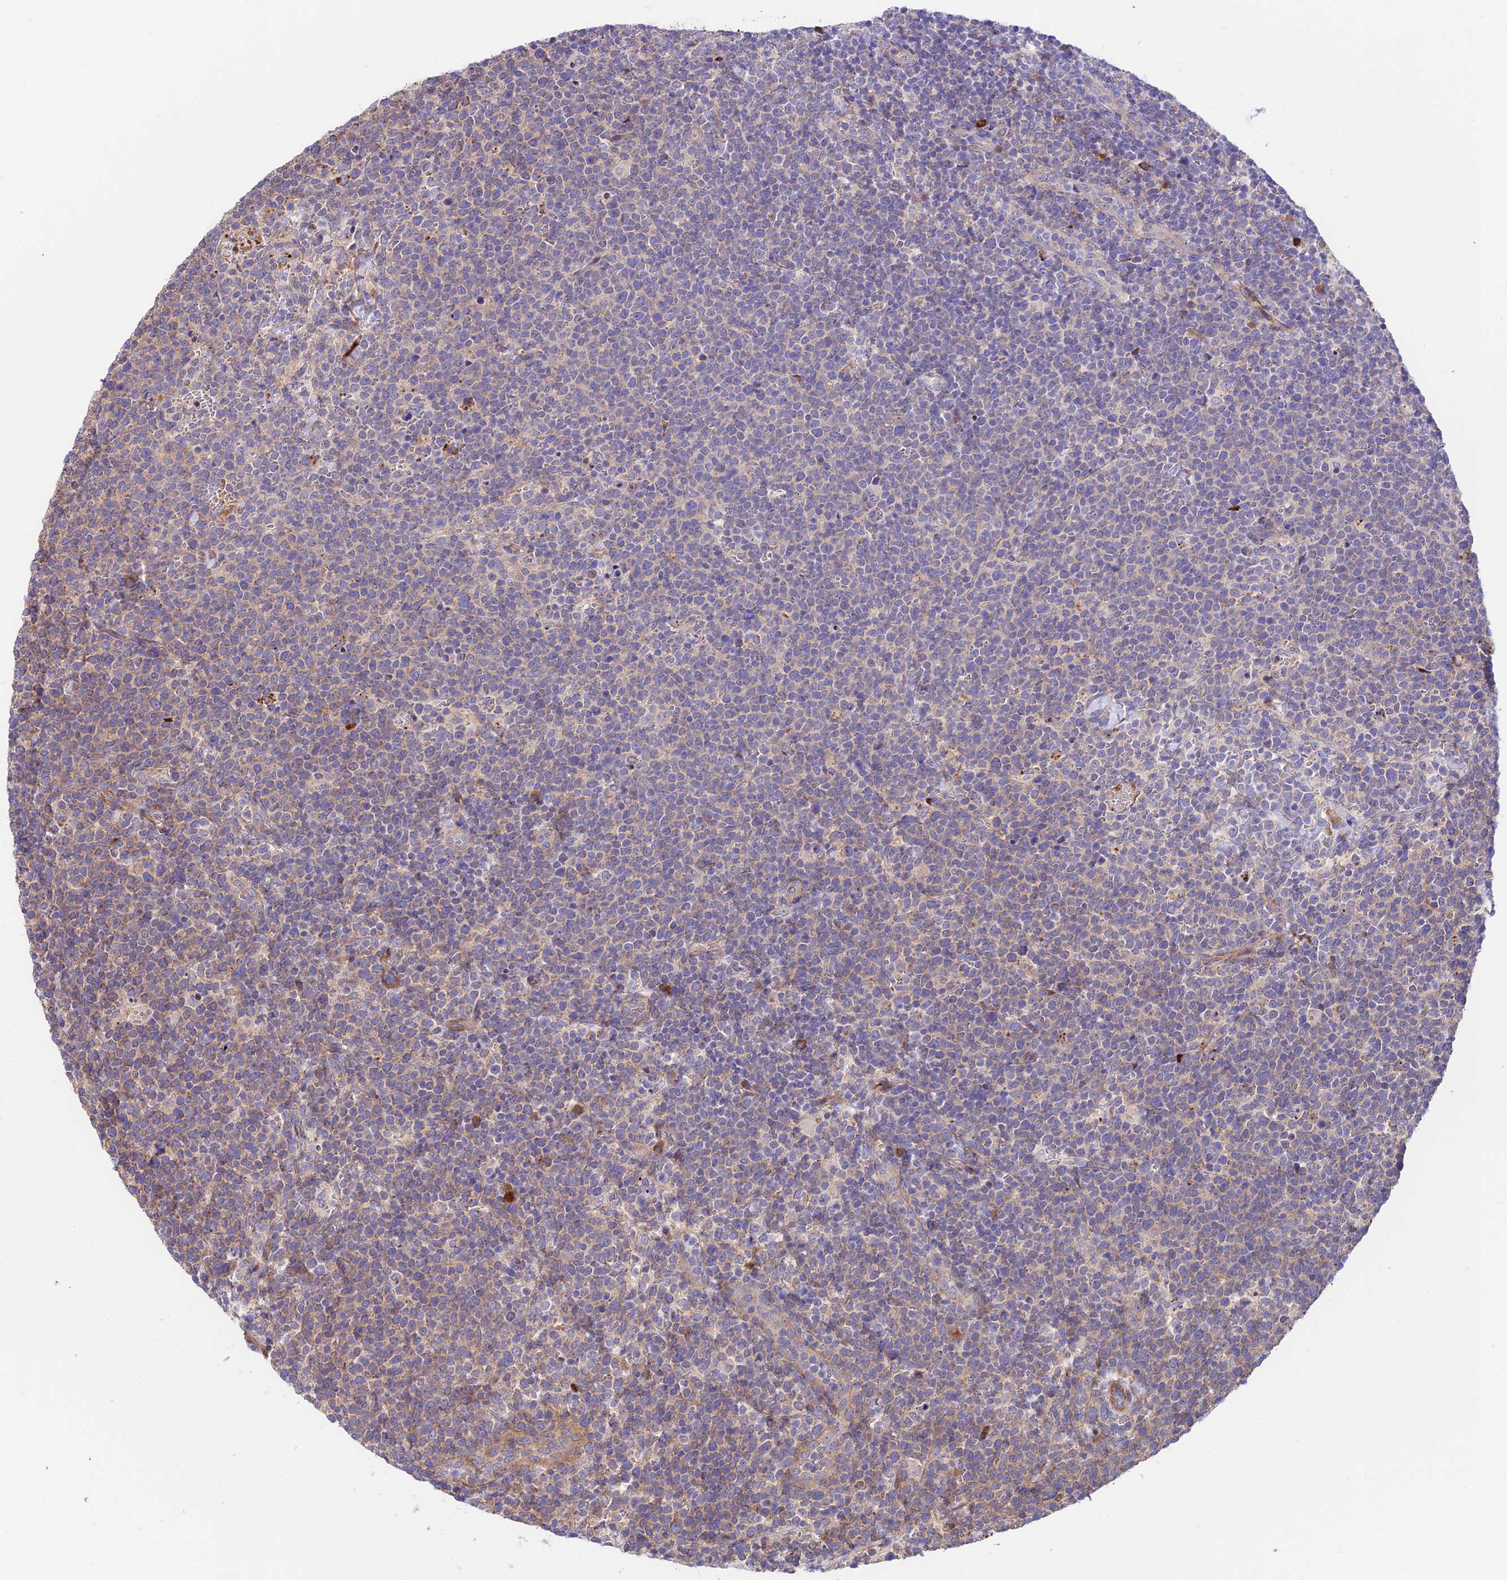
{"staining": {"intensity": "weak", "quantity": "<25%", "location": "cytoplasmic/membranous"}, "tissue": "lymphoma", "cell_type": "Tumor cells", "image_type": "cancer", "snomed": [{"axis": "morphology", "description": "Malignant lymphoma, non-Hodgkin's type, High grade"}, {"axis": "topography", "description": "Lymph node"}], "caption": "There is no significant expression in tumor cells of malignant lymphoma, non-Hodgkin's type (high-grade).", "gene": "VPS13C", "patient": {"sex": "male", "age": 61}}